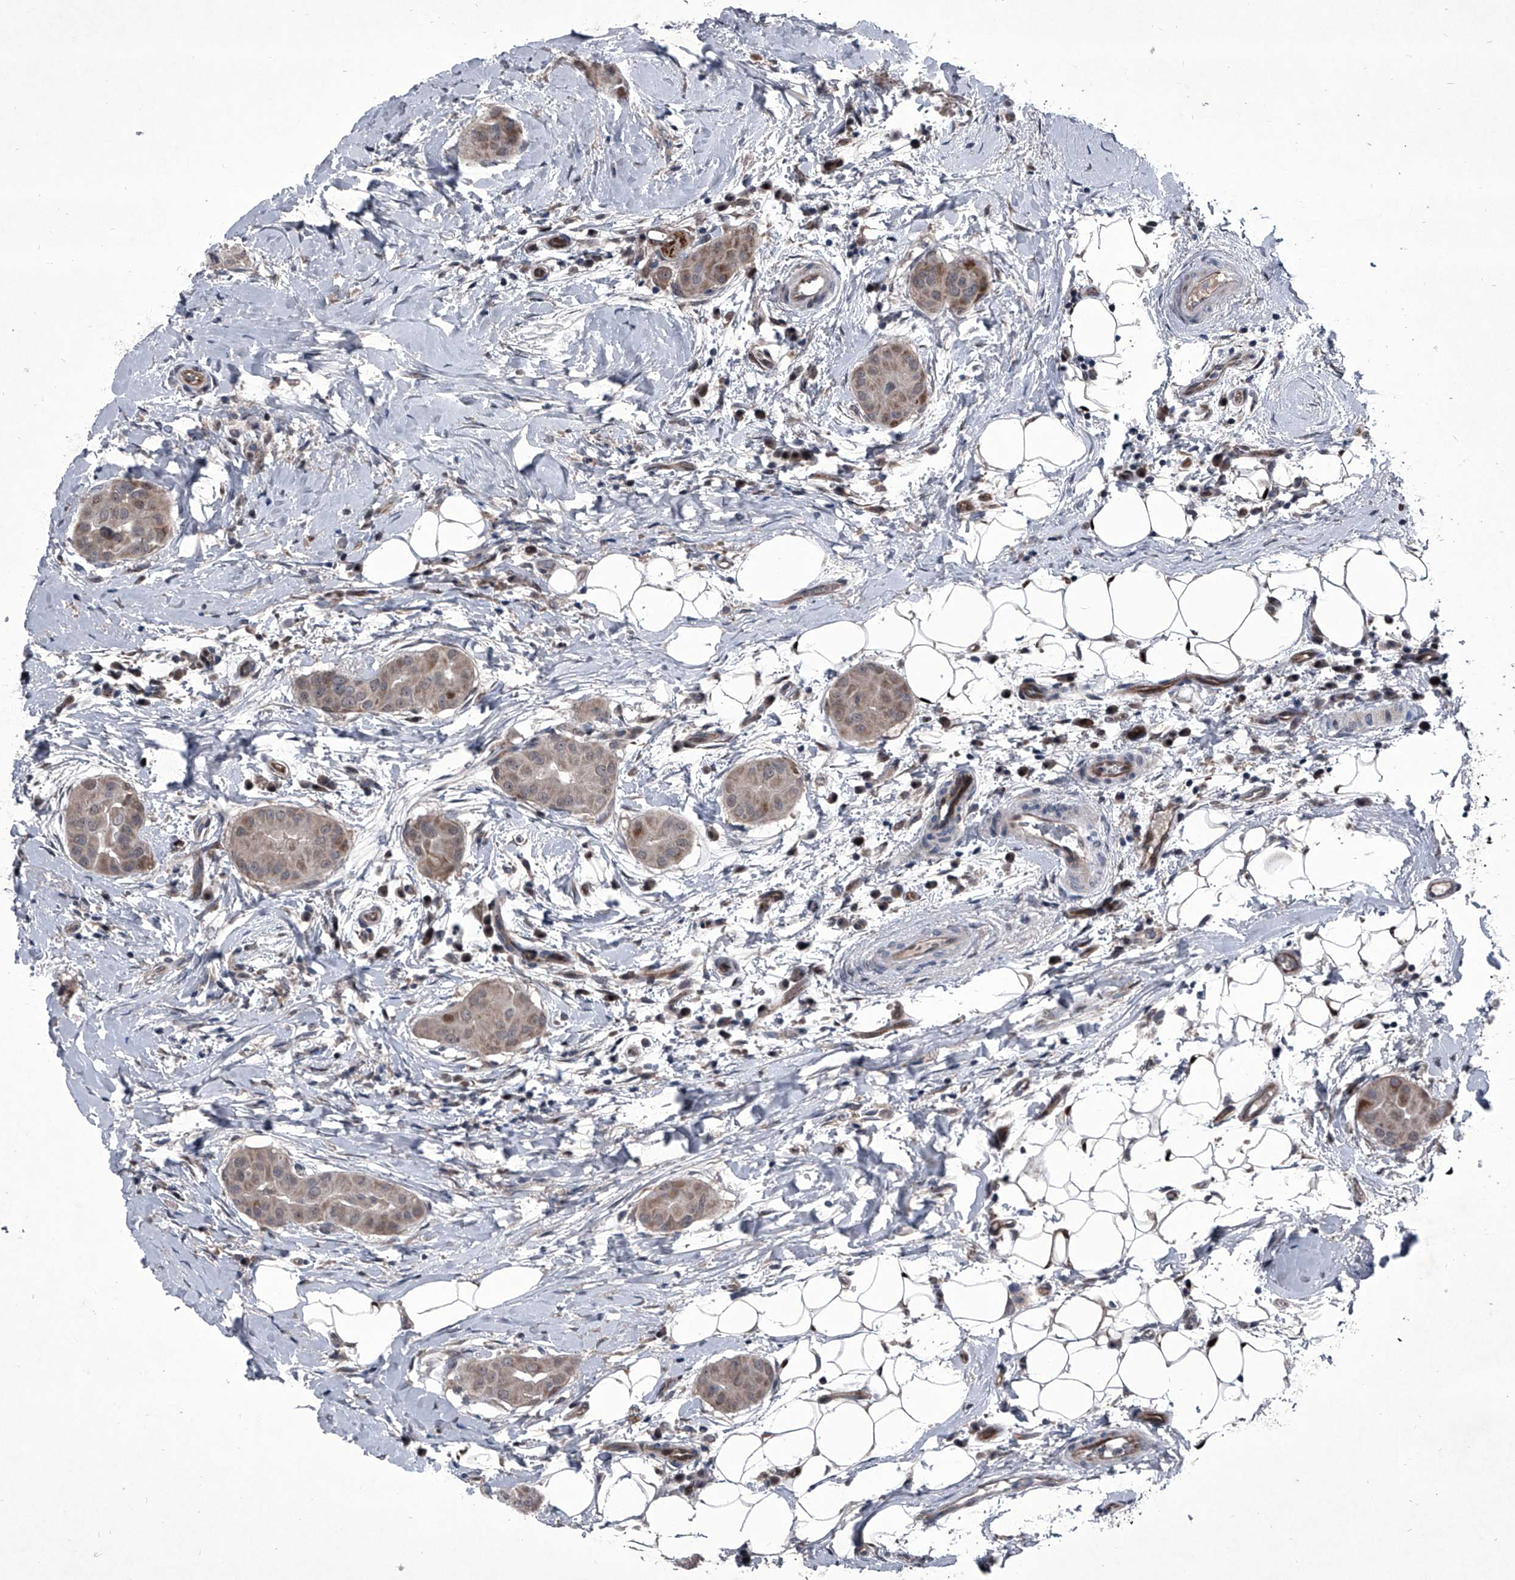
{"staining": {"intensity": "weak", "quantity": "25%-75%", "location": "cytoplasmic/membranous"}, "tissue": "thyroid cancer", "cell_type": "Tumor cells", "image_type": "cancer", "snomed": [{"axis": "morphology", "description": "Papillary adenocarcinoma, NOS"}, {"axis": "topography", "description": "Thyroid gland"}], "caption": "Tumor cells demonstrate low levels of weak cytoplasmic/membranous staining in approximately 25%-75% of cells in thyroid papillary adenocarcinoma.", "gene": "ELK4", "patient": {"sex": "male", "age": 33}}